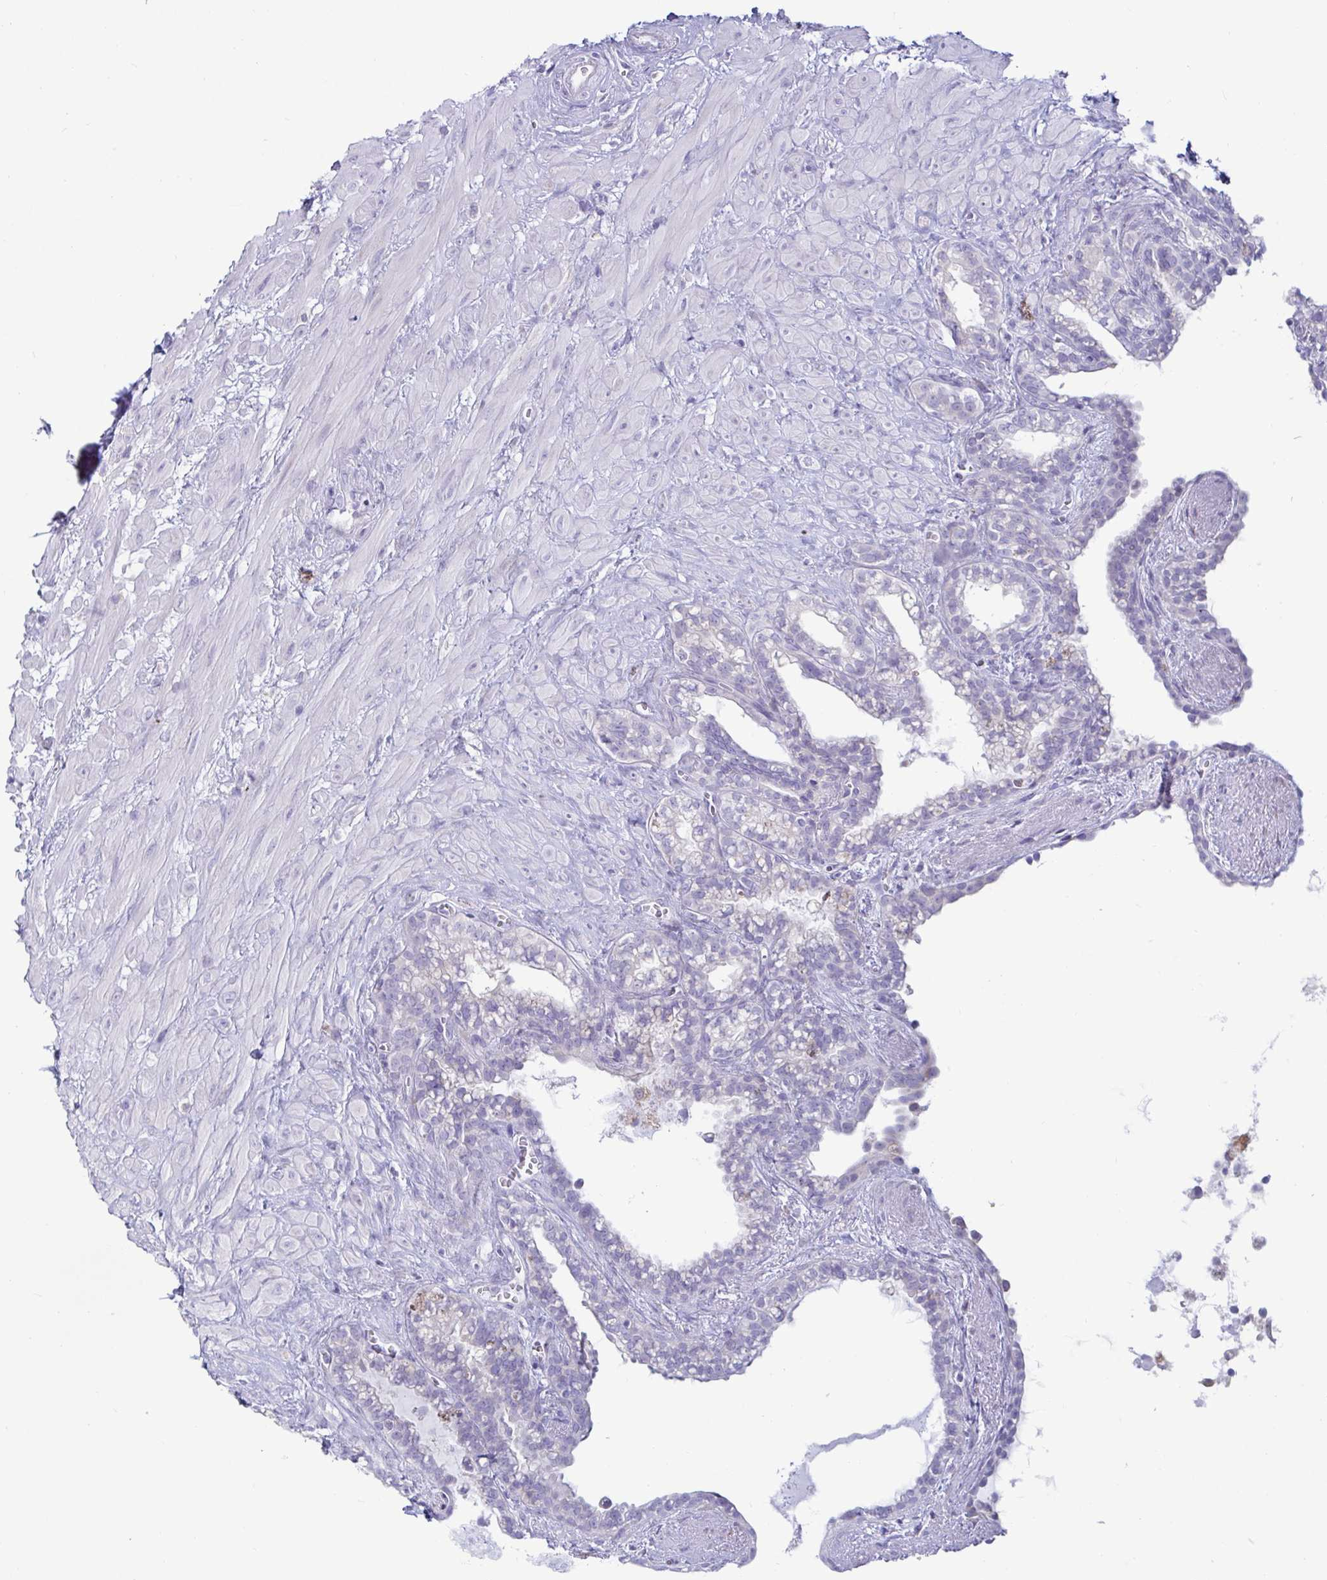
{"staining": {"intensity": "negative", "quantity": "none", "location": "none"}, "tissue": "seminal vesicle", "cell_type": "Glandular cells", "image_type": "normal", "snomed": [{"axis": "morphology", "description": "Normal tissue, NOS"}, {"axis": "topography", "description": "Seminal veicle"}], "caption": "Image shows no significant protein staining in glandular cells of normal seminal vesicle.", "gene": "TFPI2", "patient": {"sex": "male", "age": 76}}